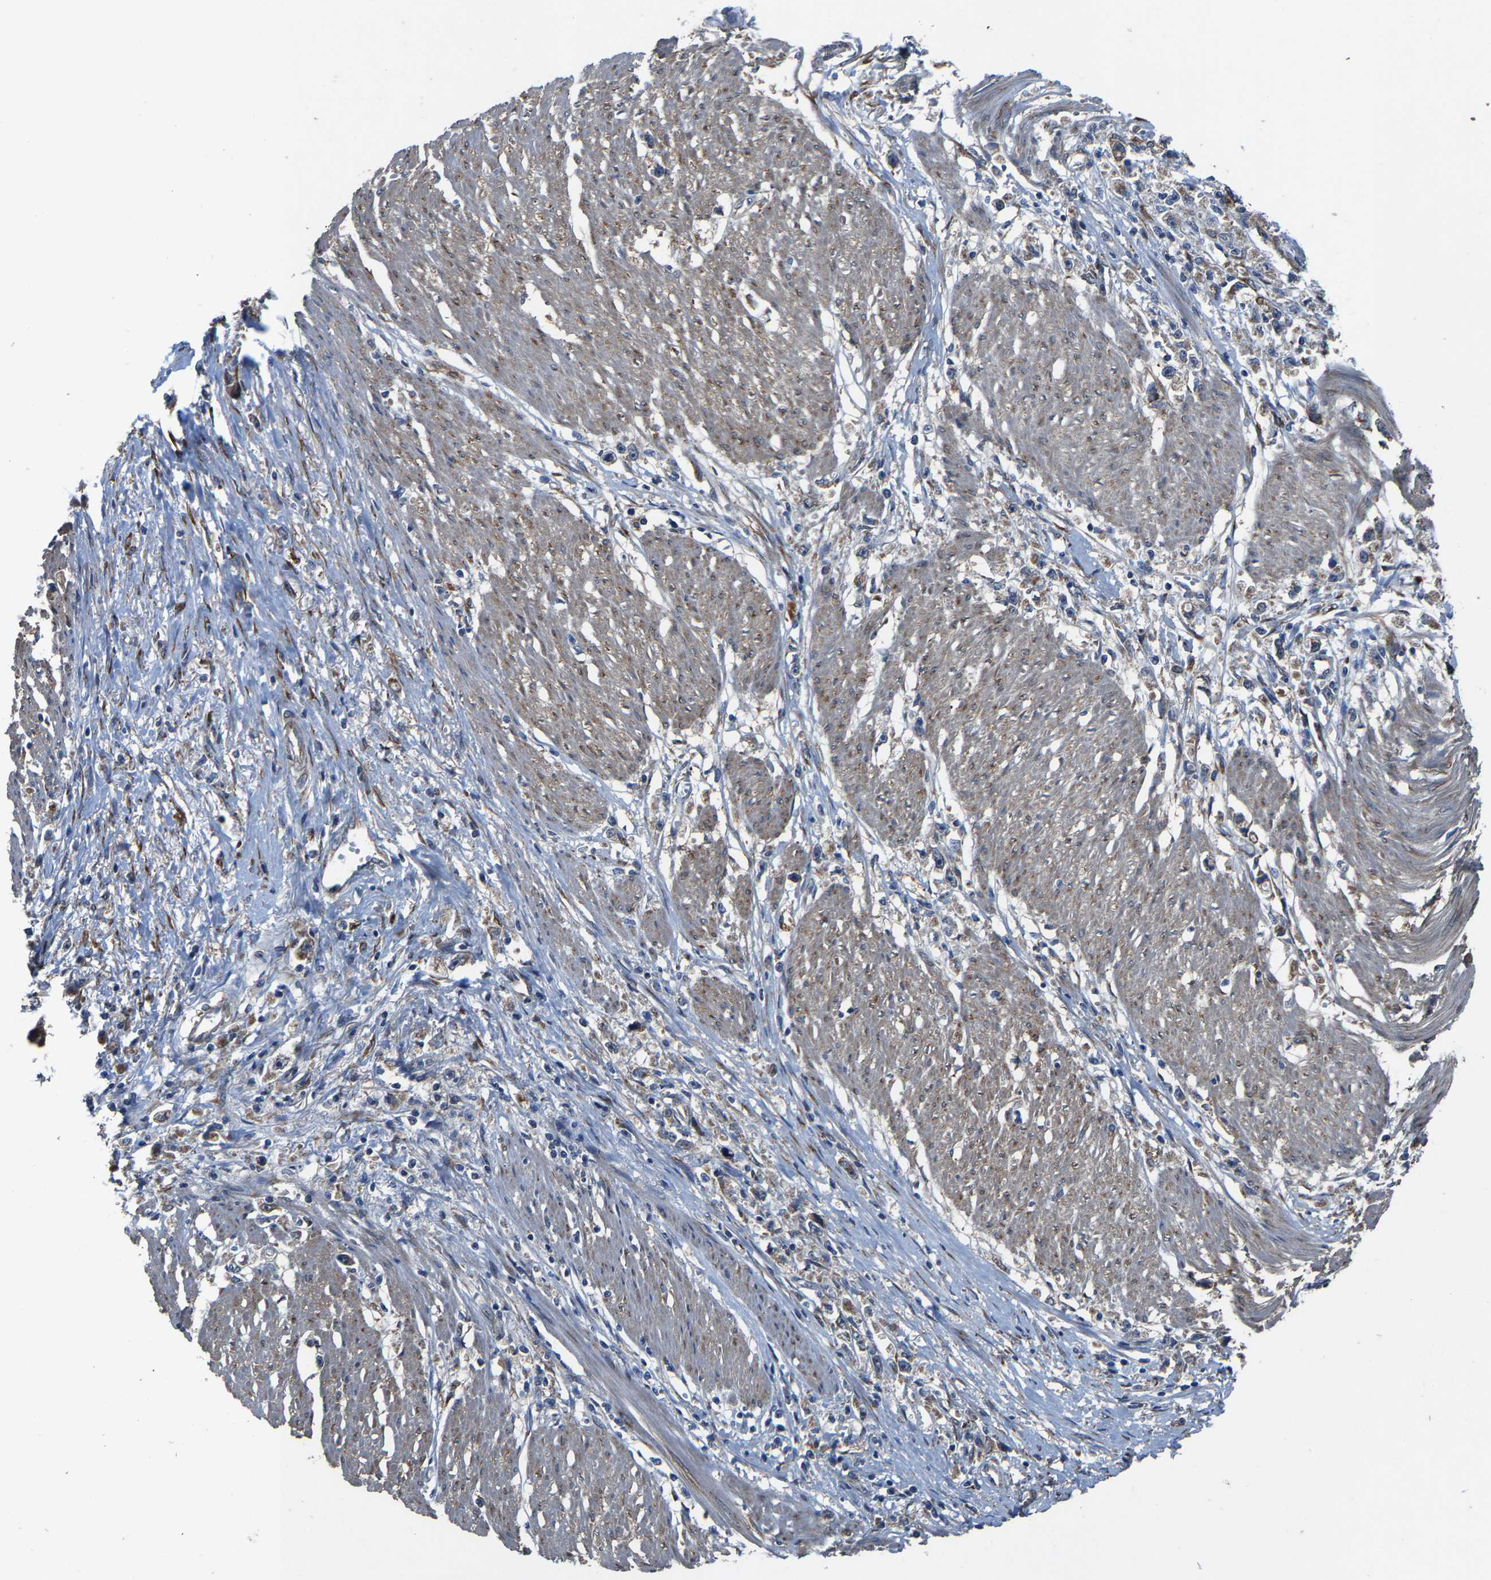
{"staining": {"intensity": "weak", "quantity": "25%-75%", "location": "cytoplasmic/membranous"}, "tissue": "stomach cancer", "cell_type": "Tumor cells", "image_type": "cancer", "snomed": [{"axis": "morphology", "description": "Adenocarcinoma, NOS"}, {"axis": "topography", "description": "Stomach"}], "caption": "Immunohistochemical staining of adenocarcinoma (stomach) demonstrates low levels of weak cytoplasmic/membranous positivity in about 25%-75% of tumor cells. Immunohistochemistry (ihc) stains the protein in brown and the nuclei are stained blue.", "gene": "PDP1", "patient": {"sex": "female", "age": 59}}